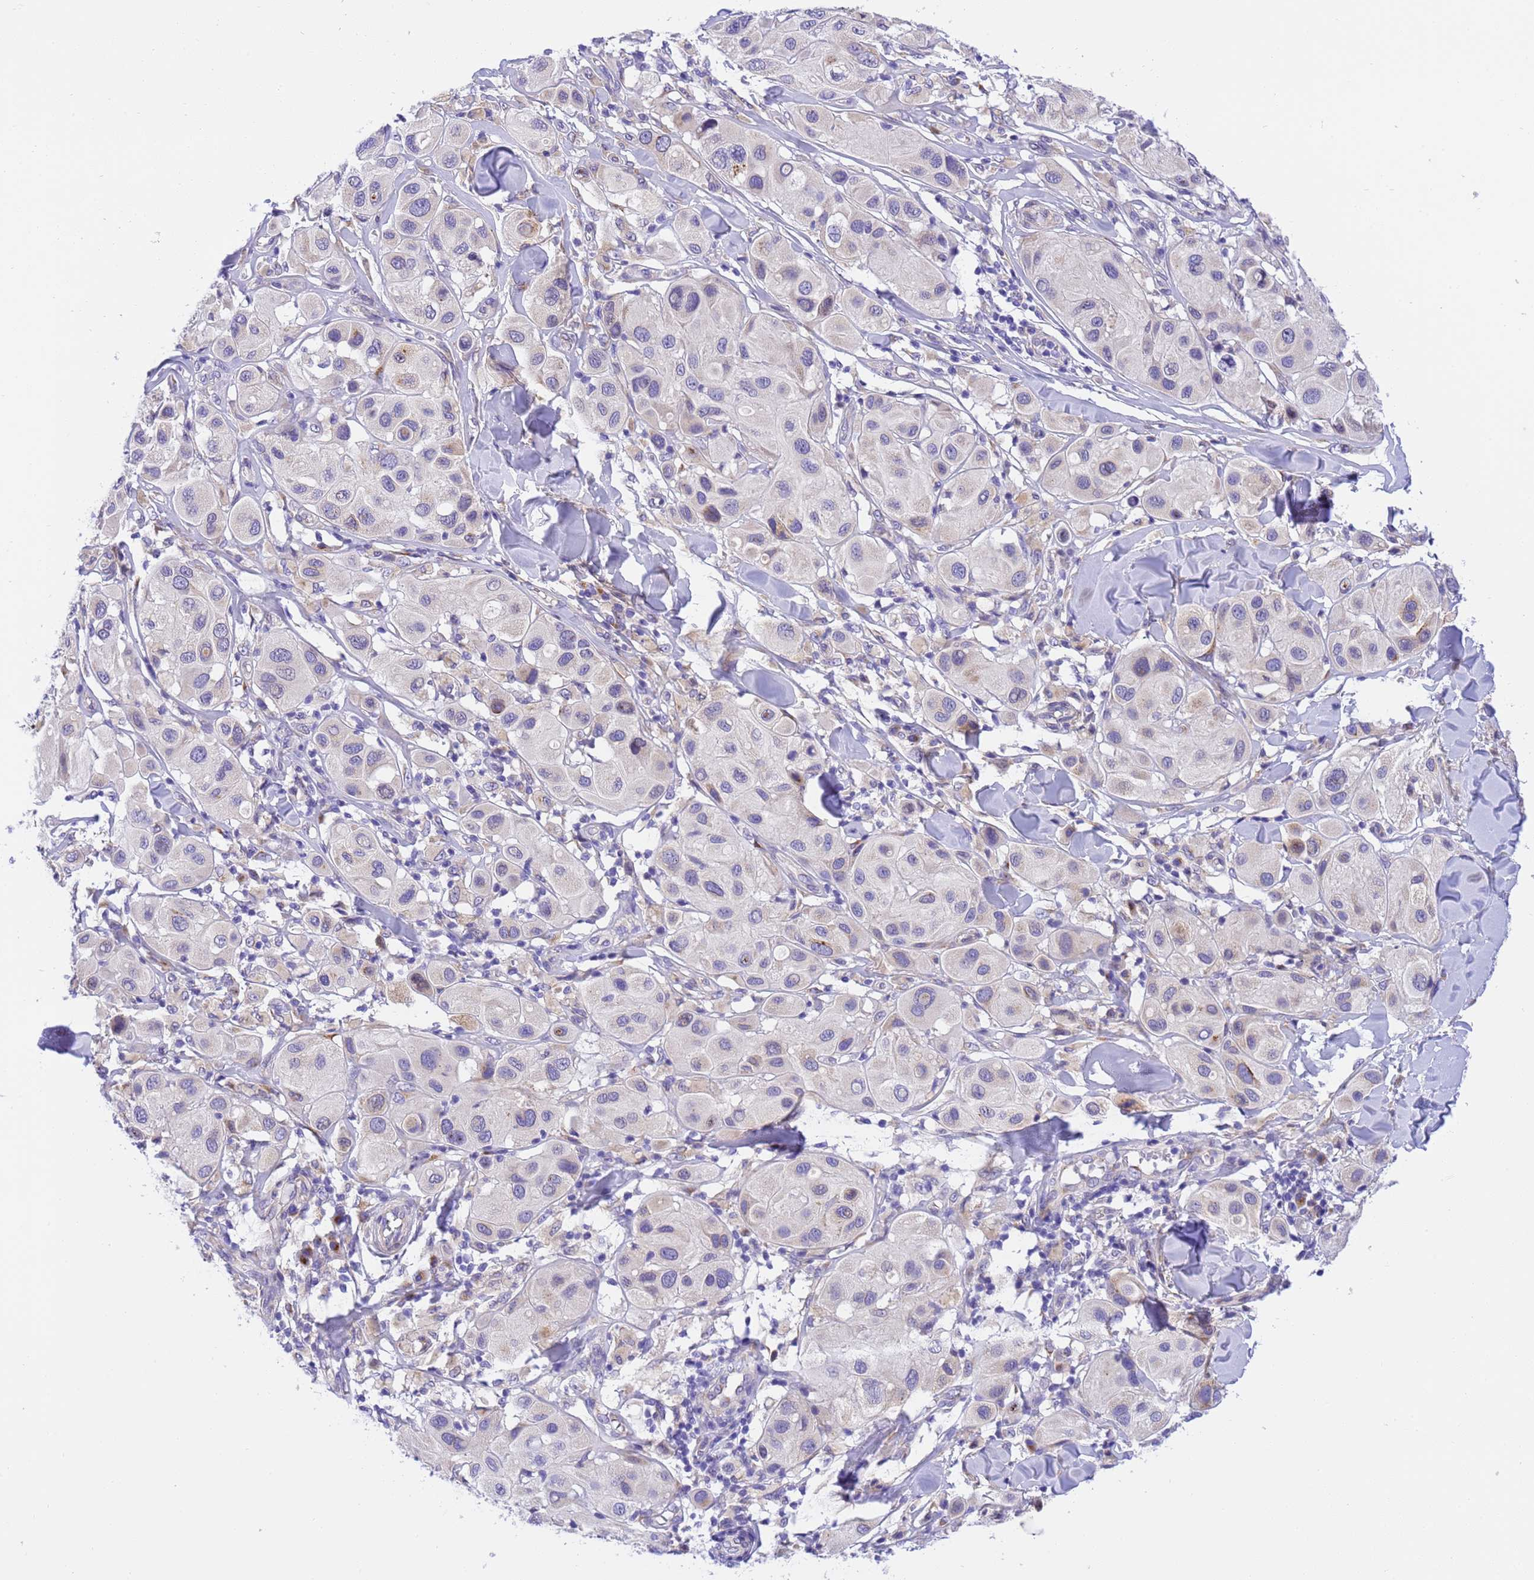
{"staining": {"intensity": "negative", "quantity": "none", "location": "none"}, "tissue": "melanoma", "cell_type": "Tumor cells", "image_type": "cancer", "snomed": [{"axis": "morphology", "description": "Malignant melanoma, Metastatic site"}, {"axis": "topography", "description": "Skin"}], "caption": "A micrograph of human melanoma is negative for staining in tumor cells.", "gene": "RHBDD3", "patient": {"sex": "male", "age": 41}}